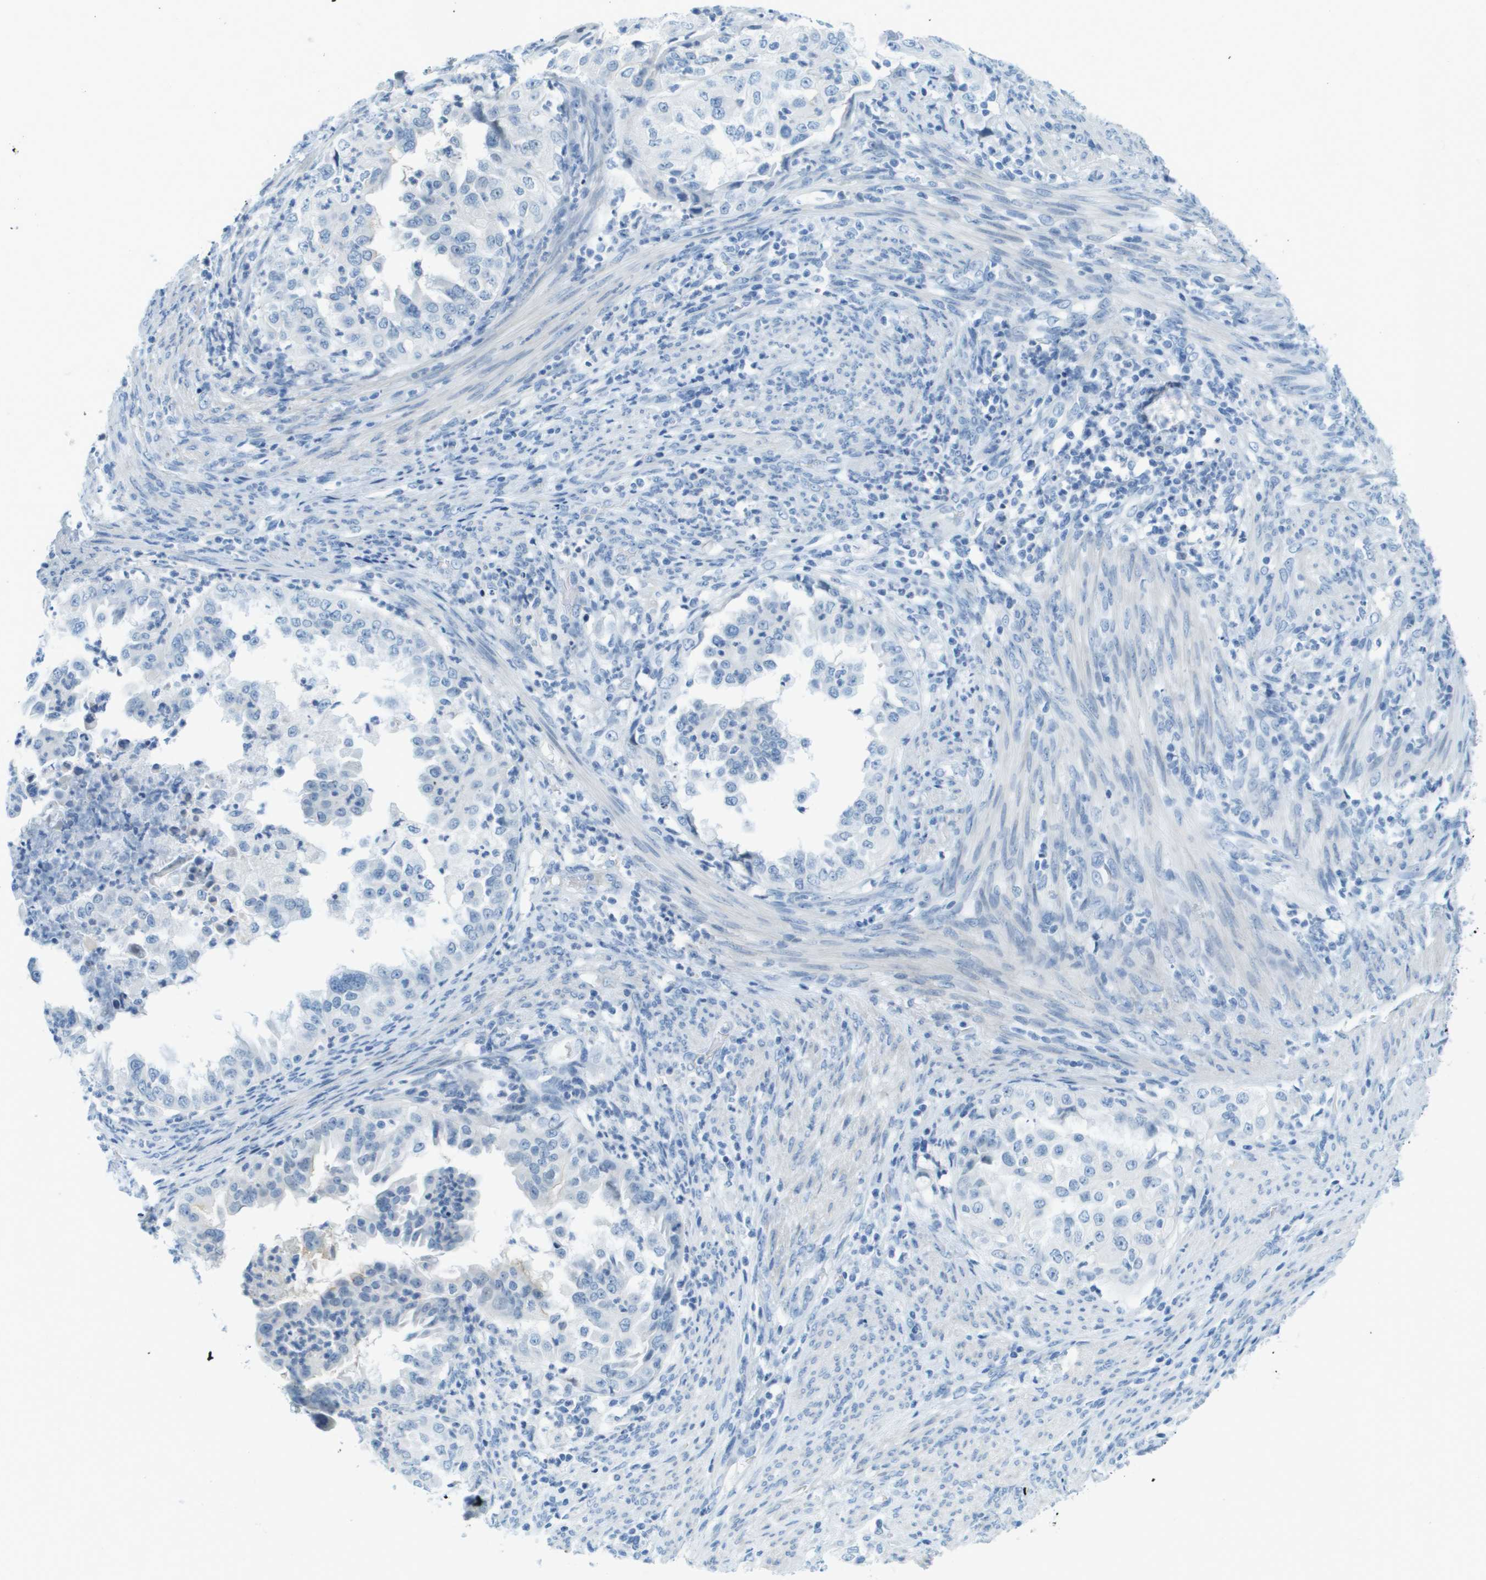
{"staining": {"intensity": "negative", "quantity": "none", "location": "none"}, "tissue": "endometrial cancer", "cell_type": "Tumor cells", "image_type": "cancer", "snomed": [{"axis": "morphology", "description": "Adenocarcinoma, NOS"}, {"axis": "topography", "description": "Endometrium"}], "caption": "DAB (3,3'-diaminobenzidine) immunohistochemical staining of human adenocarcinoma (endometrial) reveals no significant positivity in tumor cells. (Stains: DAB IHC with hematoxylin counter stain, Microscopy: brightfield microscopy at high magnification).", "gene": "CDHR2", "patient": {"sex": "female", "age": 85}}